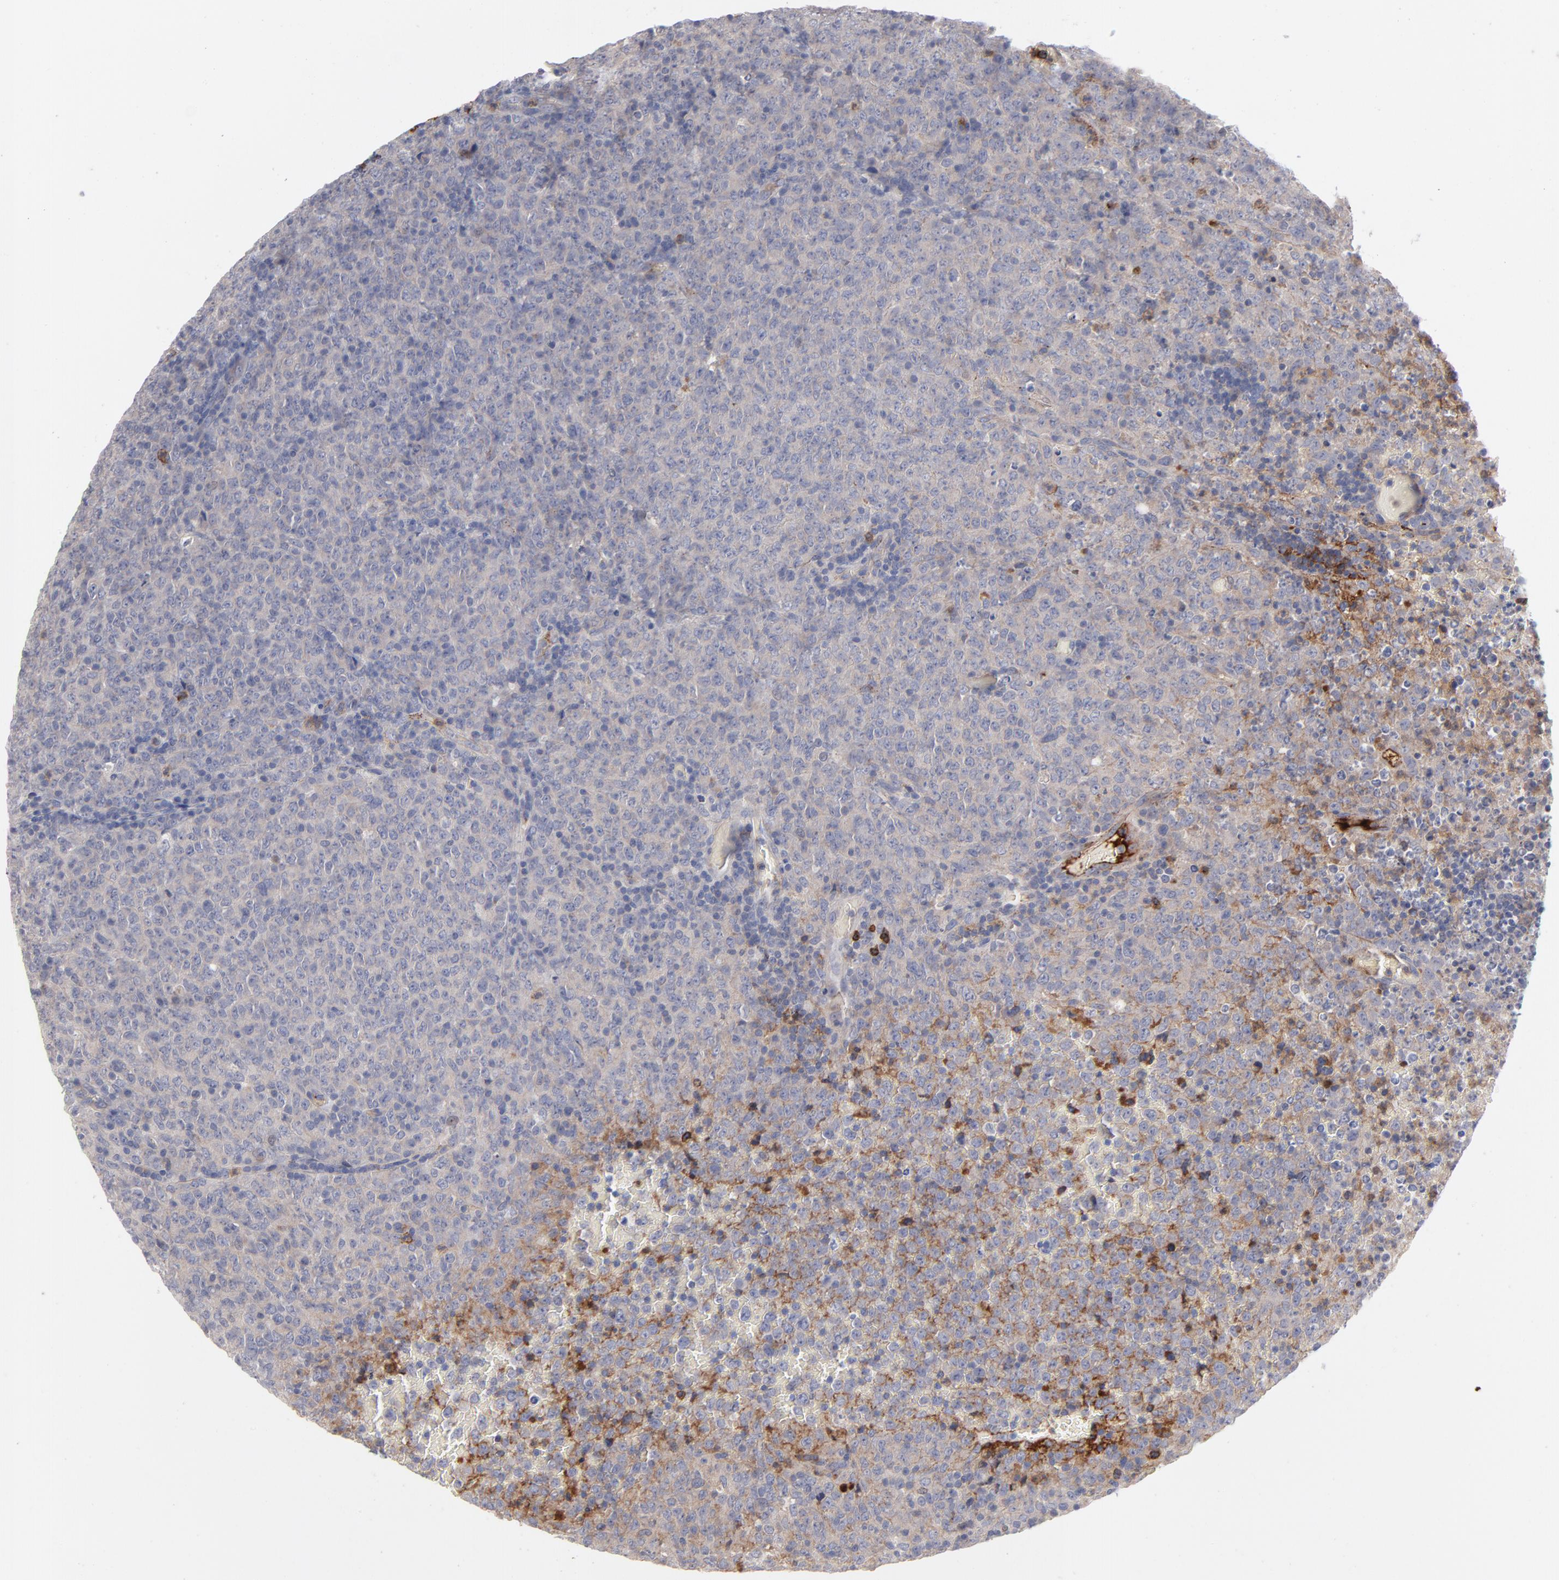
{"staining": {"intensity": "moderate", "quantity": "<25%", "location": "cytoplasmic/membranous"}, "tissue": "lymphoma", "cell_type": "Tumor cells", "image_type": "cancer", "snomed": [{"axis": "morphology", "description": "Malignant lymphoma, non-Hodgkin's type, High grade"}, {"axis": "topography", "description": "Tonsil"}], "caption": "Approximately <25% of tumor cells in human high-grade malignant lymphoma, non-Hodgkin's type display moderate cytoplasmic/membranous protein staining as visualized by brown immunohistochemical staining.", "gene": "CCR3", "patient": {"sex": "female", "age": 36}}